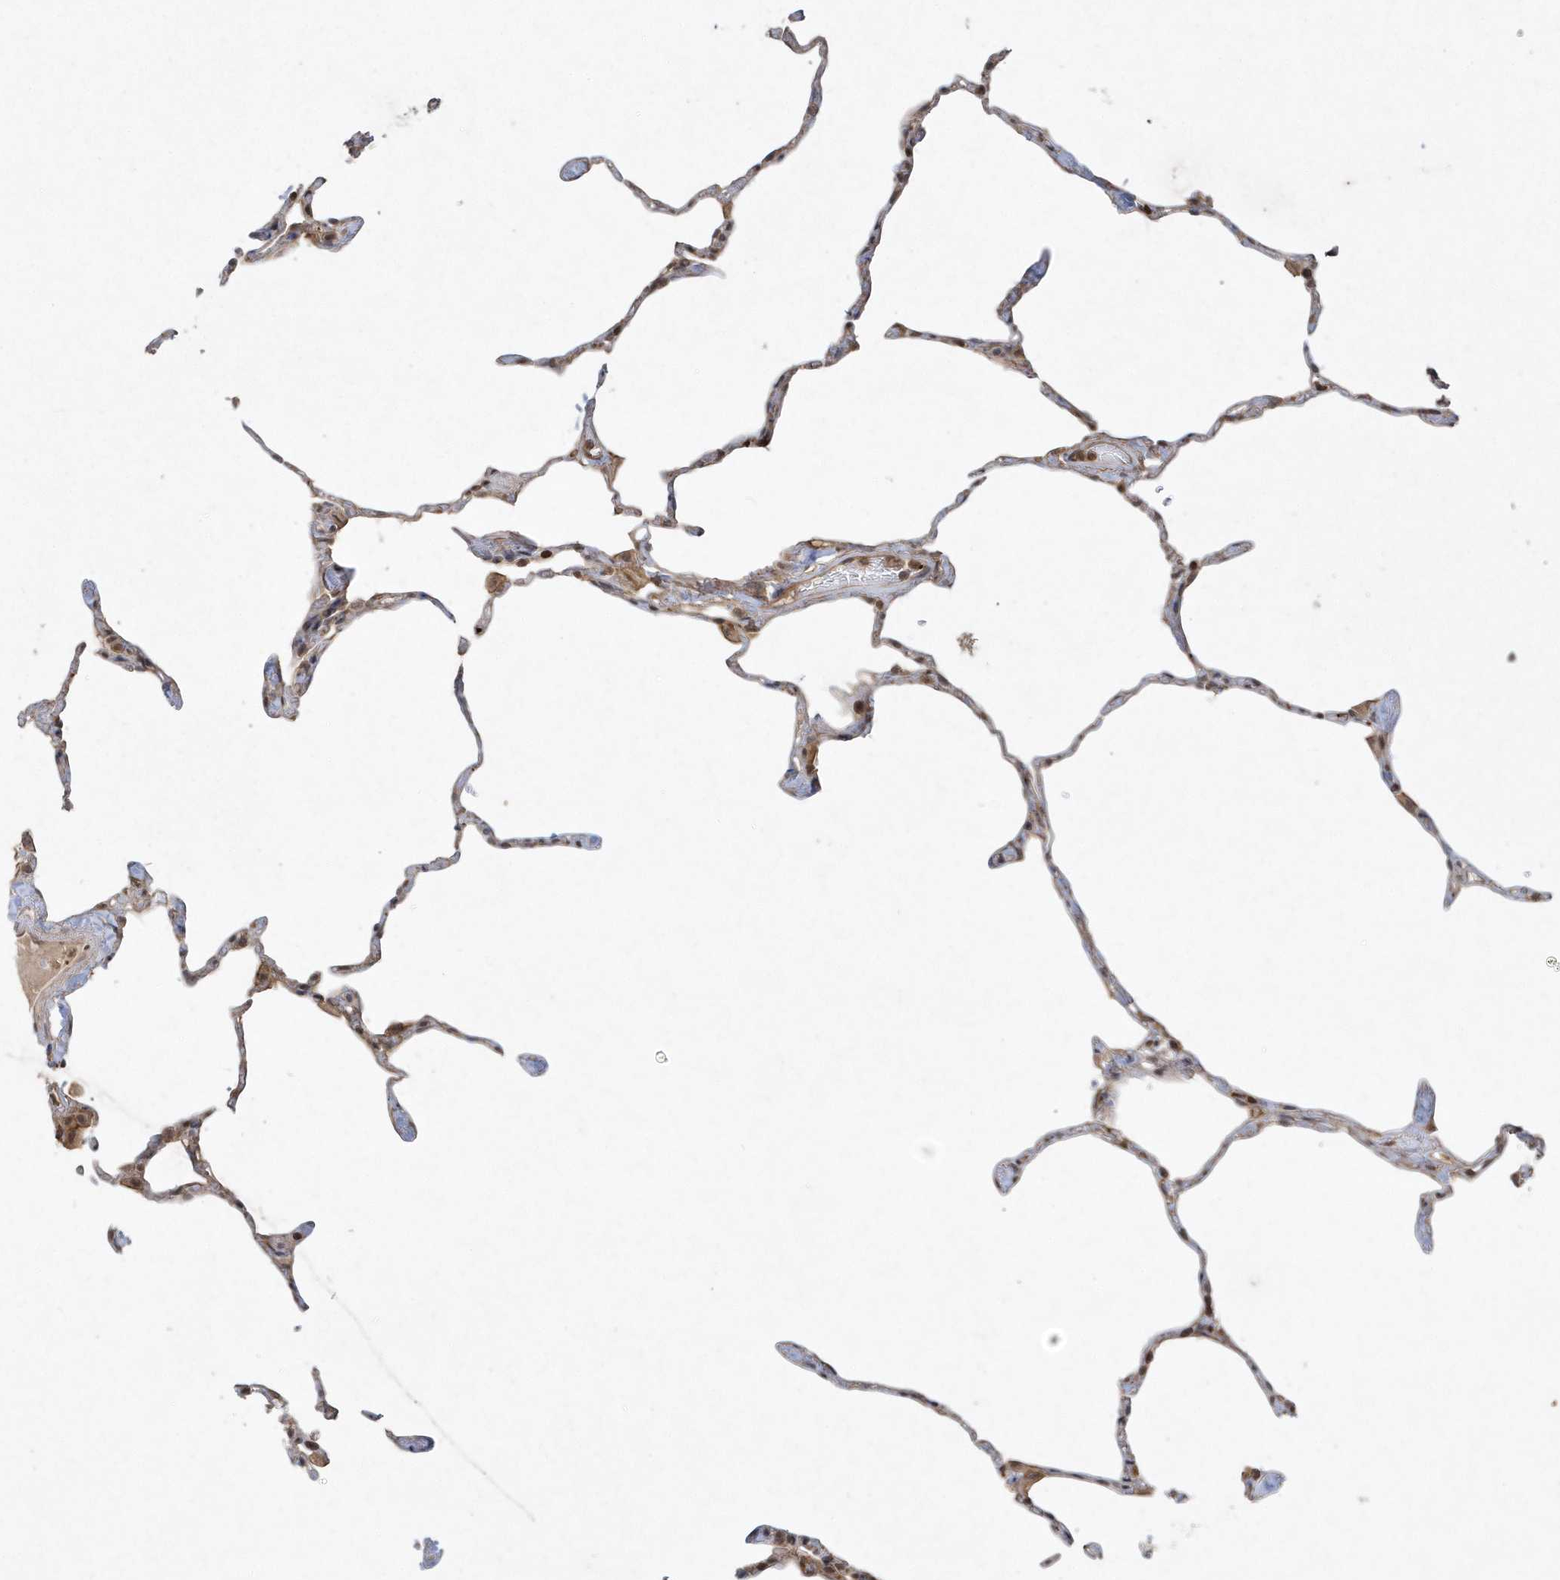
{"staining": {"intensity": "moderate", "quantity": "<25%", "location": "cytoplasmic/membranous"}, "tissue": "lung", "cell_type": "Alveolar cells", "image_type": "normal", "snomed": [{"axis": "morphology", "description": "Normal tissue, NOS"}, {"axis": "topography", "description": "Lung"}], "caption": "Alveolar cells show low levels of moderate cytoplasmic/membranous staining in approximately <25% of cells in normal human lung.", "gene": "ACYP1", "patient": {"sex": "male", "age": 65}}